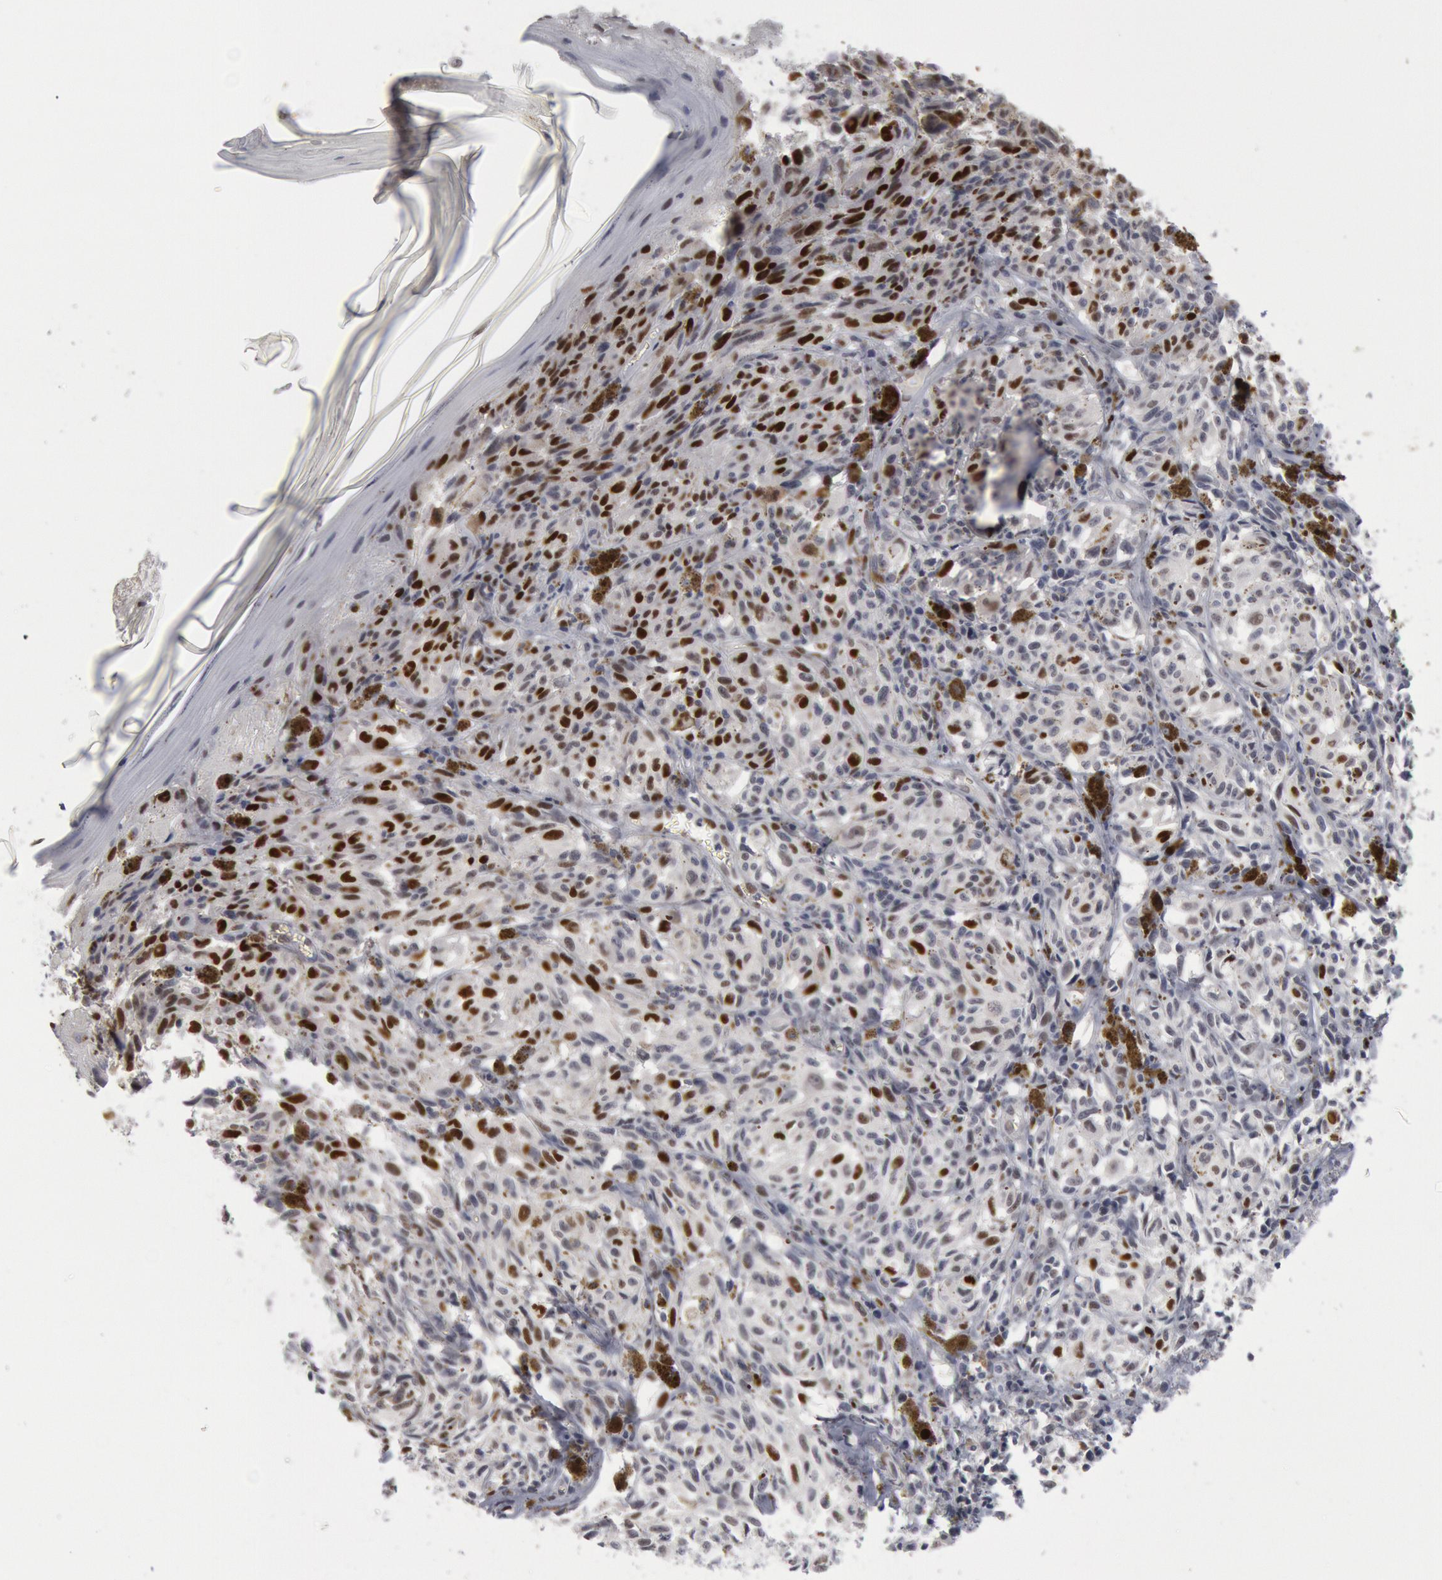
{"staining": {"intensity": "strong", "quantity": ">75%", "location": "nuclear"}, "tissue": "melanoma", "cell_type": "Tumor cells", "image_type": "cancer", "snomed": [{"axis": "morphology", "description": "Malignant melanoma, NOS"}, {"axis": "topography", "description": "Skin"}], "caption": "A brown stain shows strong nuclear expression of a protein in melanoma tumor cells.", "gene": "WDHD1", "patient": {"sex": "female", "age": 72}}